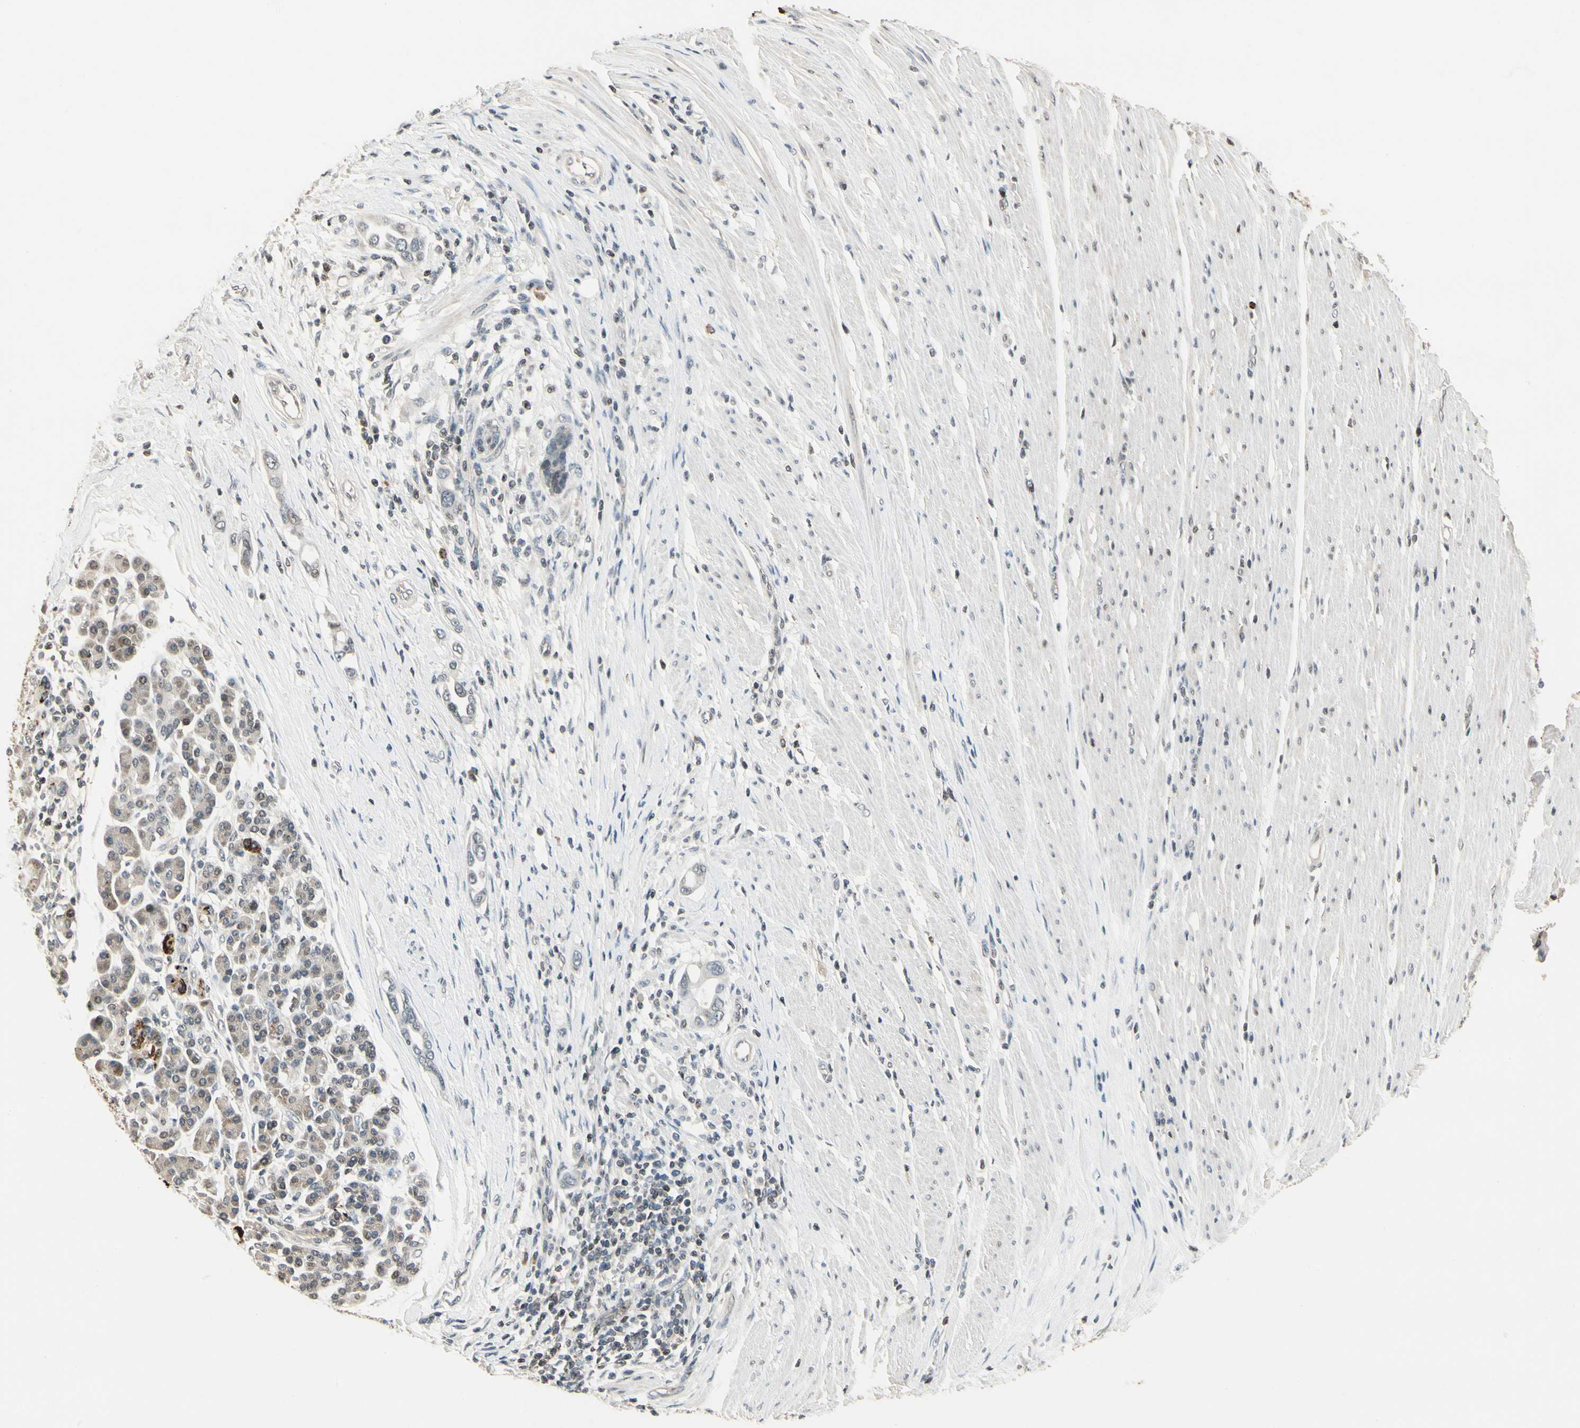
{"staining": {"intensity": "weak", "quantity": ">75%", "location": "cytoplasmic/membranous"}, "tissue": "pancreatic cancer", "cell_type": "Tumor cells", "image_type": "cancer", "snomed": [{"axis": "morphology", "description": "Adenocarcinoma, NOS"}, {"axis": "topography", "description": "Pancreas"}], "caption": "A brown stain shows weak cytoplasmic/membranous staining of a protein in human pancreatic cancer tumor cells.", "gene": "EVC", "patient": {"sex": "female", "age": 57}}